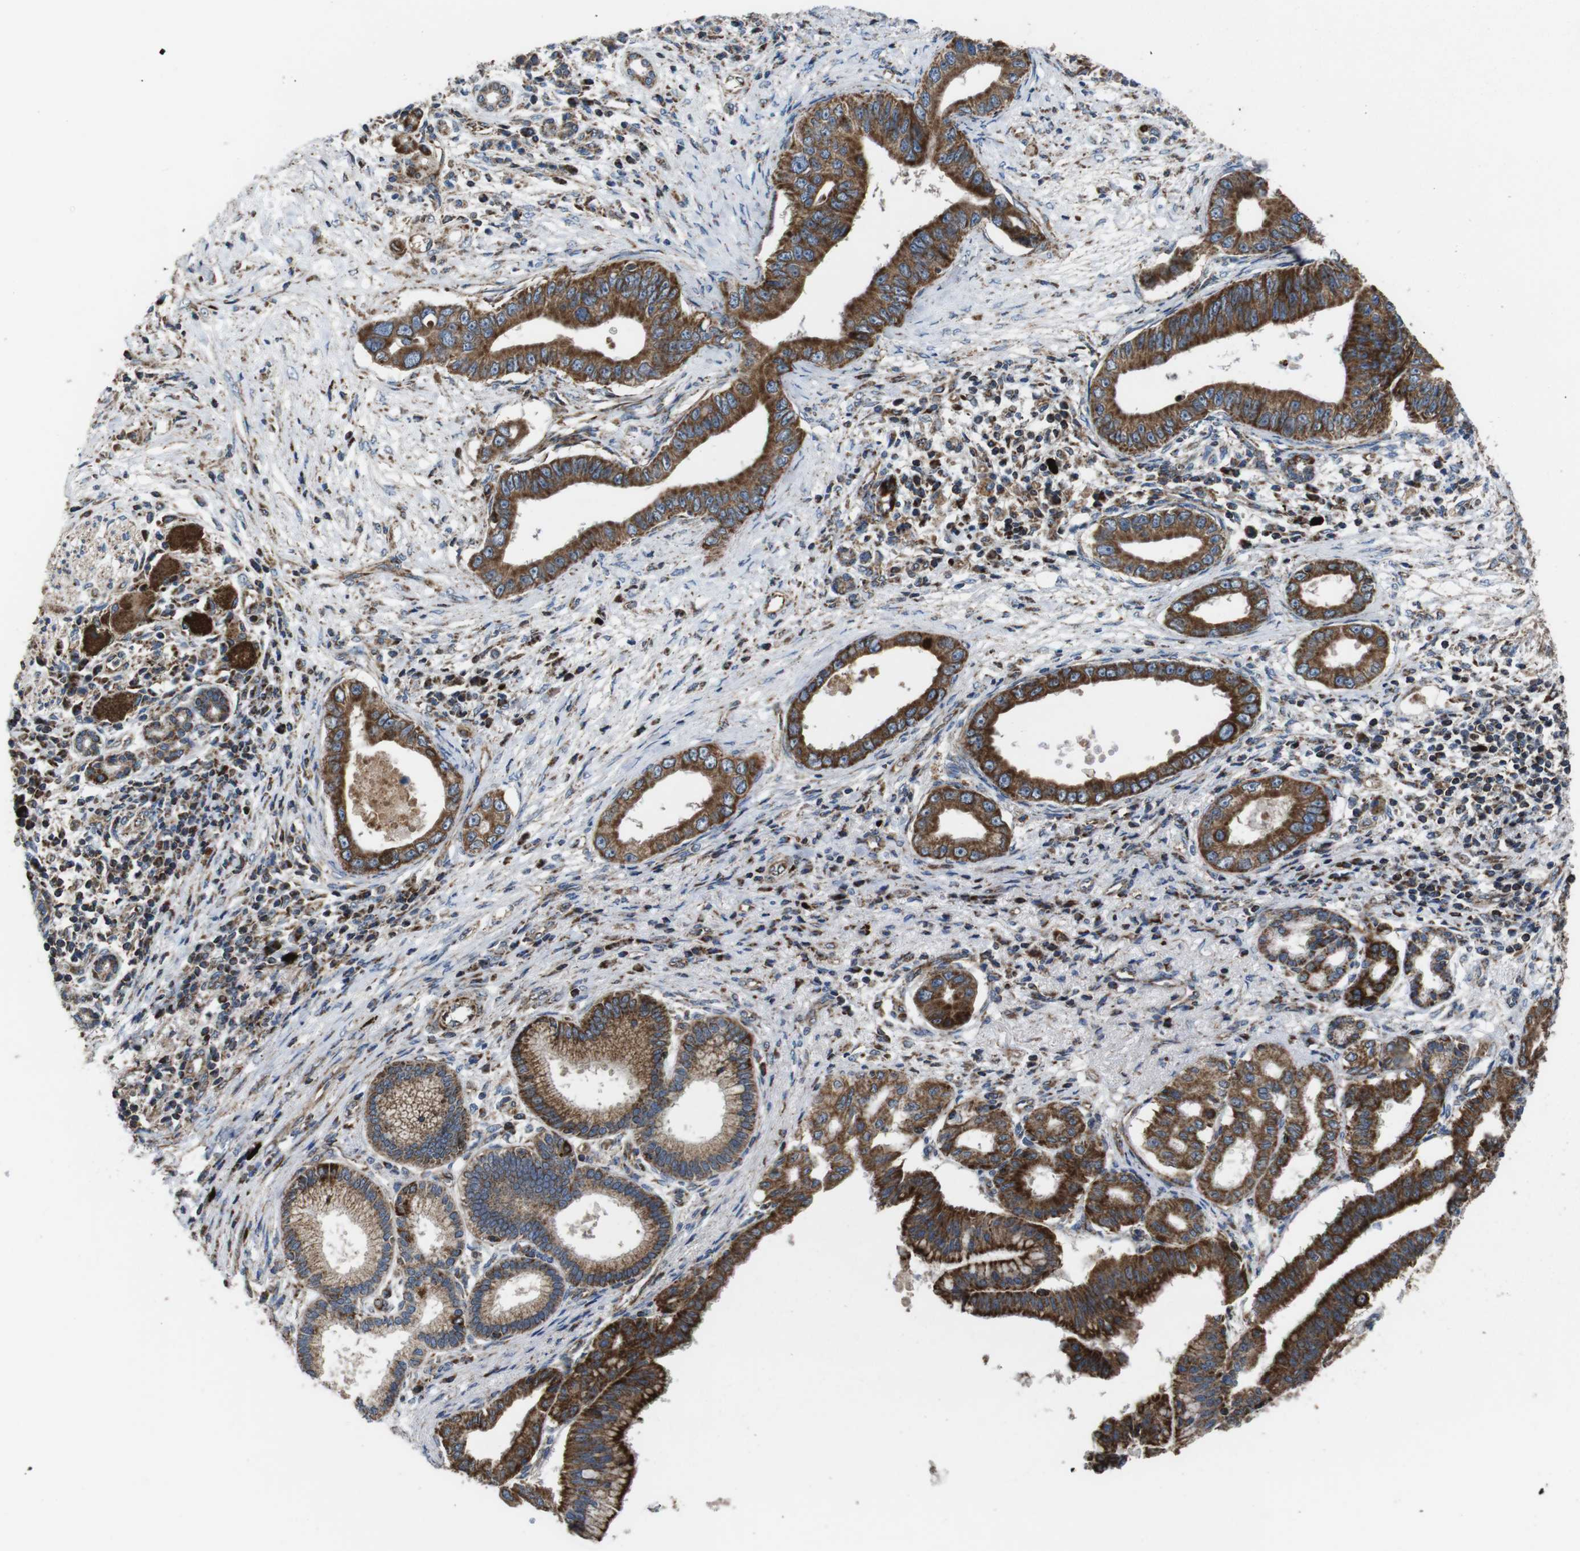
{"staining": {"intensity": "moderate", "quantity": ">75%", "location": "cytoplasmic/membranous"}, "tissue": "pancreatic cancer", "cell_type": "Tumor cells", "image_type": "cancer", "snomed": [{"axis": "morphology", "description": "Adenocarcinoma, NOS"}, {"axis": "topography", "description": "Pancreas"}], "caption": "Human adenocarcinoma (pancreatic) stained with a protein marker demonstrates moderate staining in tumor cells.", "gene": "HK1", "patient": {"sex": "male", "age": 77}}